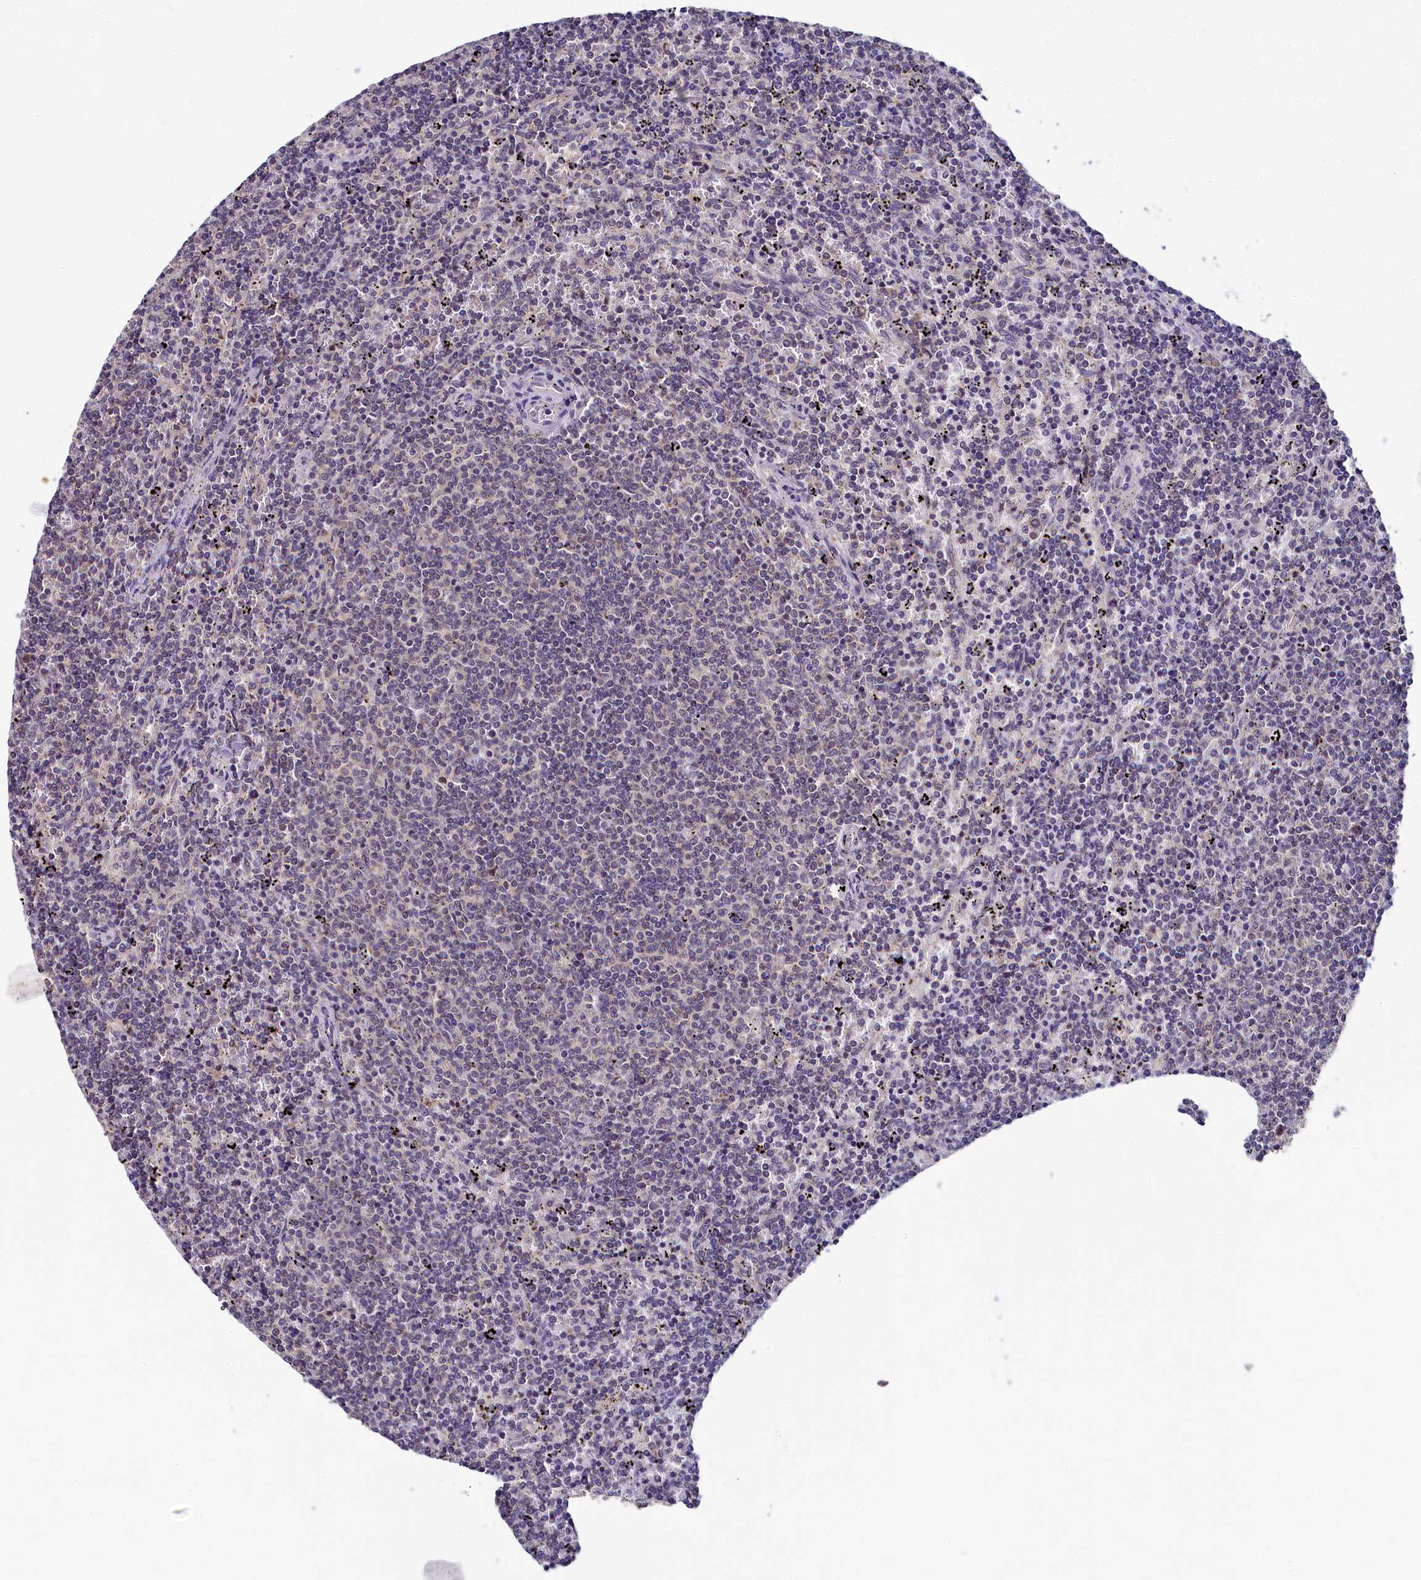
{"staining": {"intensity": "negative", "quantity": "none", "location": "none"}, "tissue": "lymphoma", "cell_type": "Tumor cells", "image_type": "cancer", "snomed": [{"axis": "morphology", "description": "Malignant lymphoma, non-Hodgkin's type, Low grade"}, {"axis": "topography", "description": "Spleen"}], "caption": "IHC image of neoplastic tissue: low-grade malignant lymphoma, non-Hodgkin's type stained with DAB displays no significant protein positivity in tumor cells.", "gene": "SPINK9", "patient": {"sex": "female", "age": 50}}